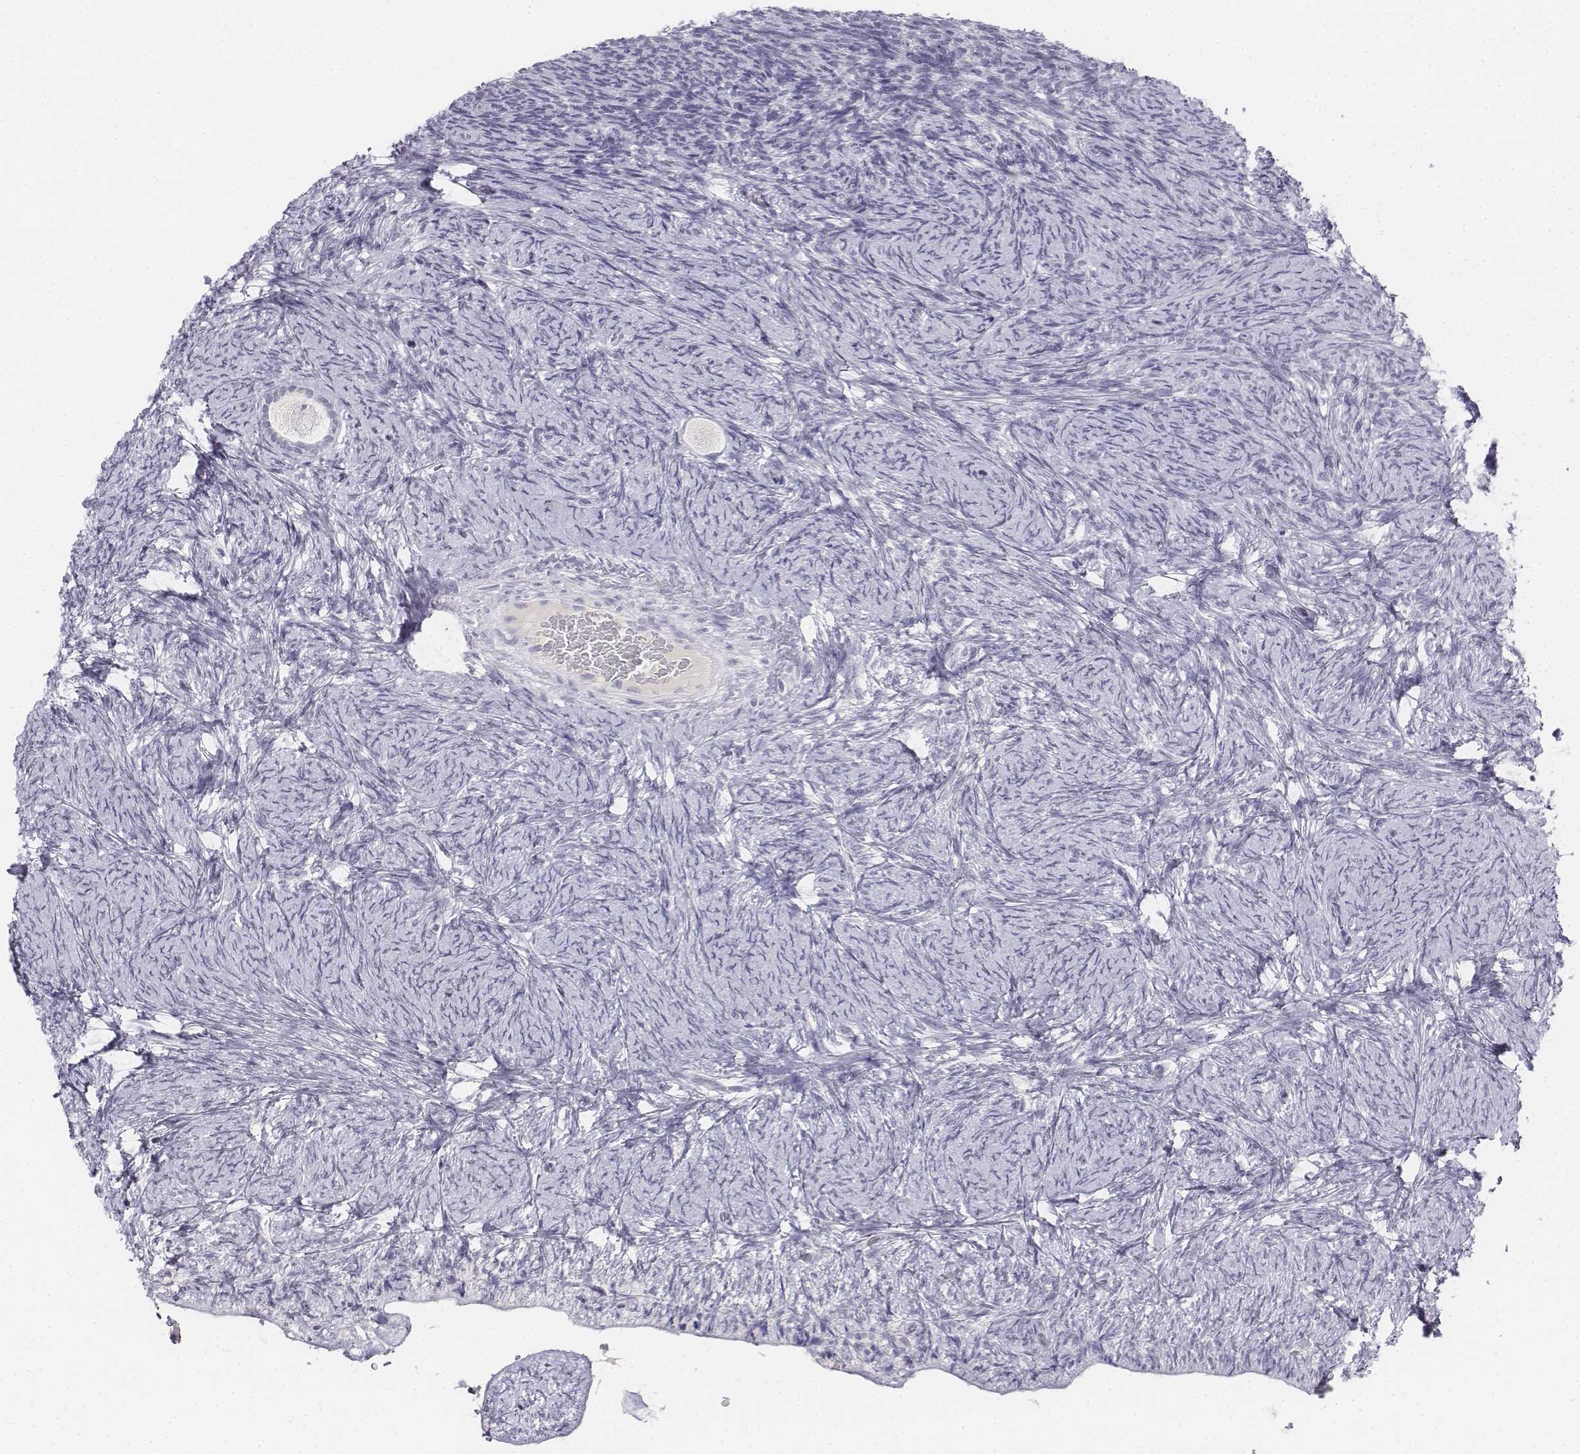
{"staining": {"intensity": "negative", "quantity": "none", "location": "none"}, "tissue": "ovary", "cell_type": "Follicle cells", "image_type": "normal", "snomed": [{"axis": "morphology", "description": "Normal tissue, NOS"}, {"axis": "topography", "description": "Ovary"}], "caption": "The photomicrograph displays no significant positivity in follicle cells of ovary.", "gene": "UCN2", "patient": {"sex": "female", "age": 34}}